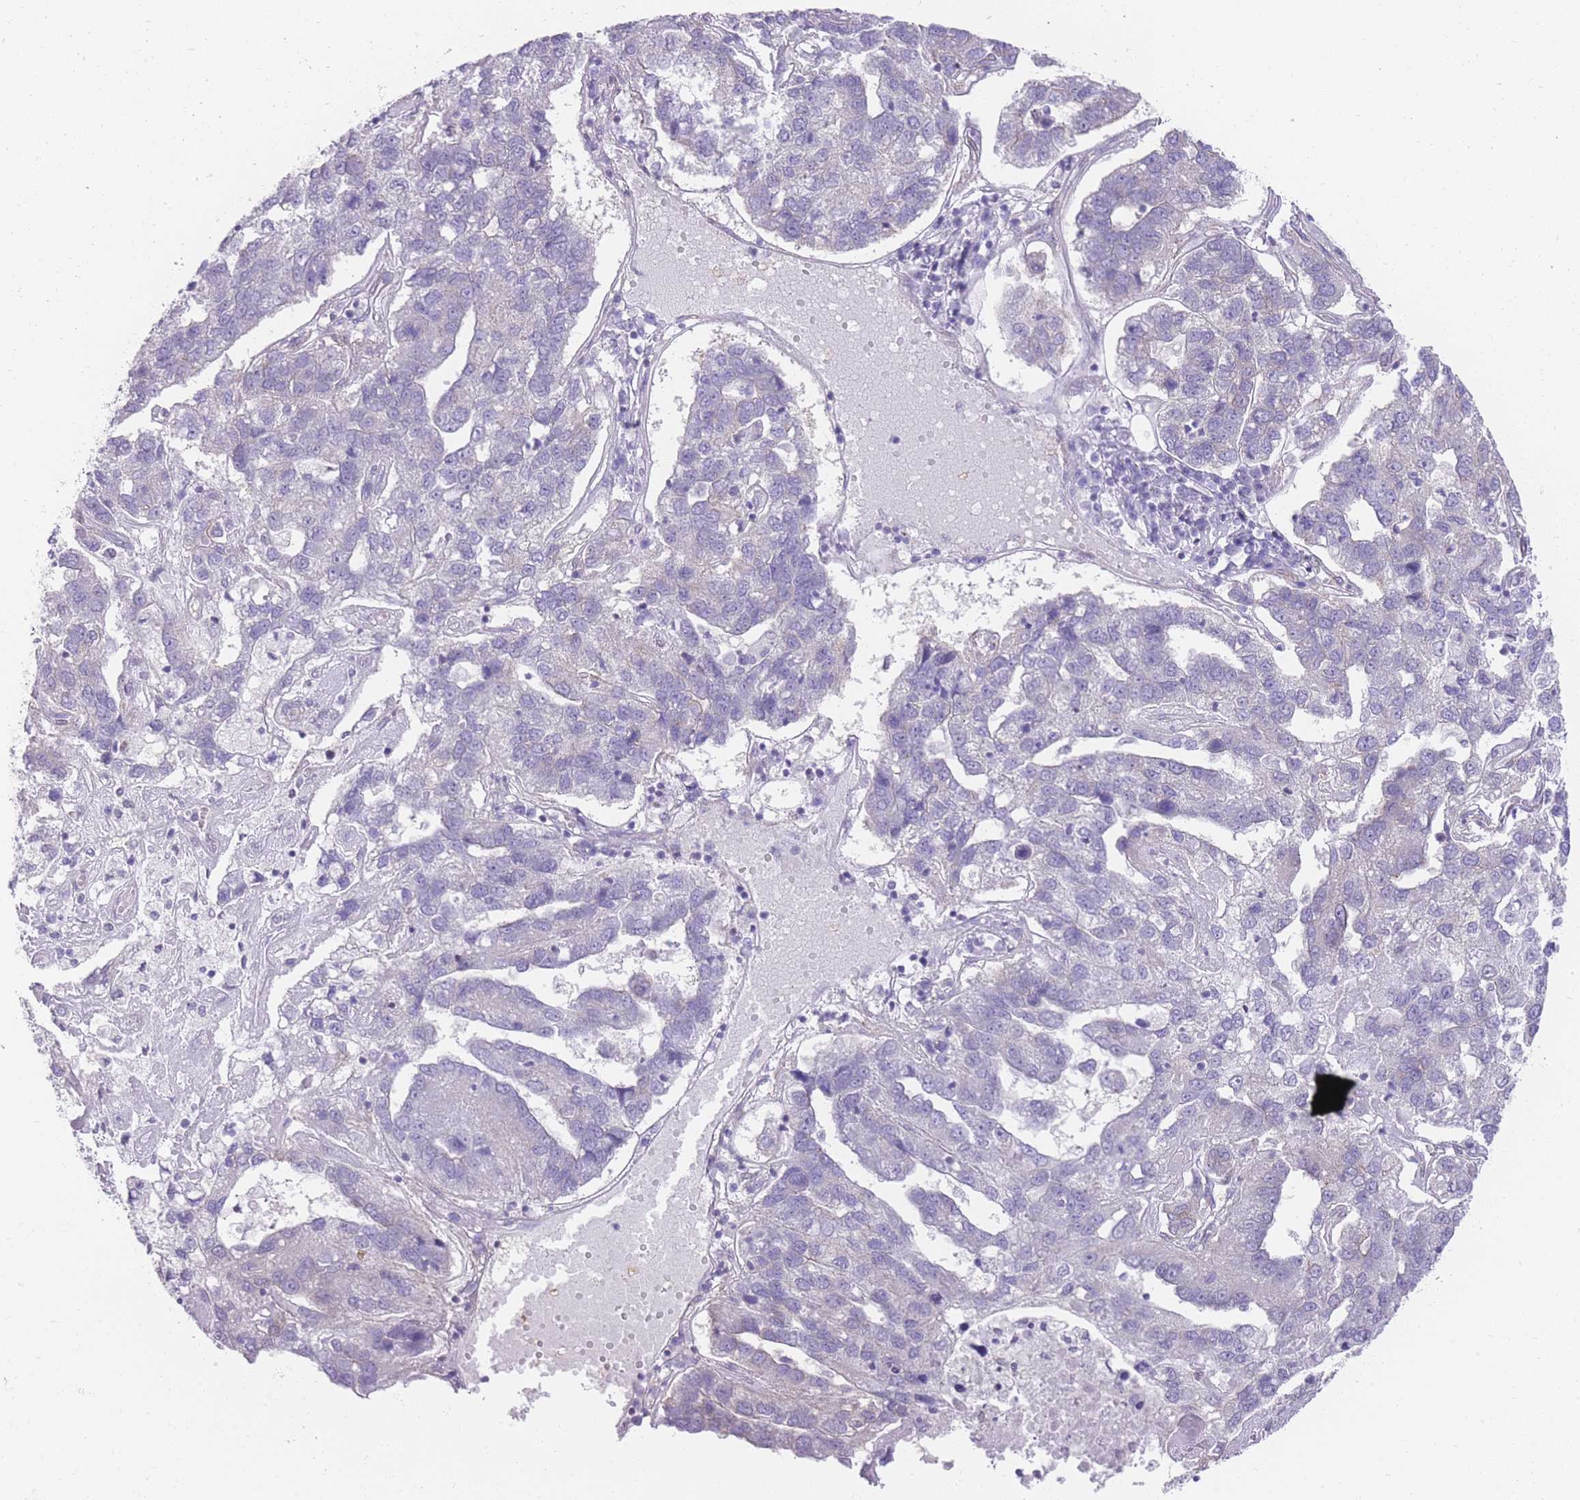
{"staining": {"intensity": "negative", "quantity": "none", "location": "none"}, "tissue": "pancreatic cancer", "cell_type": "Tumor cells", "image_type": "cancer", "snomed": [{"axis": "morphology", "description": "Adenocarcinoma, NOS"}, {"axis": "topography", "description": "Pancreas"}], "caption": "DAB (3,3'-diaminobenzidine) immunohistochemical staining of pancreatic adenocarcinoma demonstrates no significant positivity in tumor cells. The staining was performed using DAB to visualize the protein expression in brown, while the nuclei were stained in blue with hematoxylin (Magnification: 20x).", "gene": "OR11H12", "patient": {"sex": "female", "age": 61}}